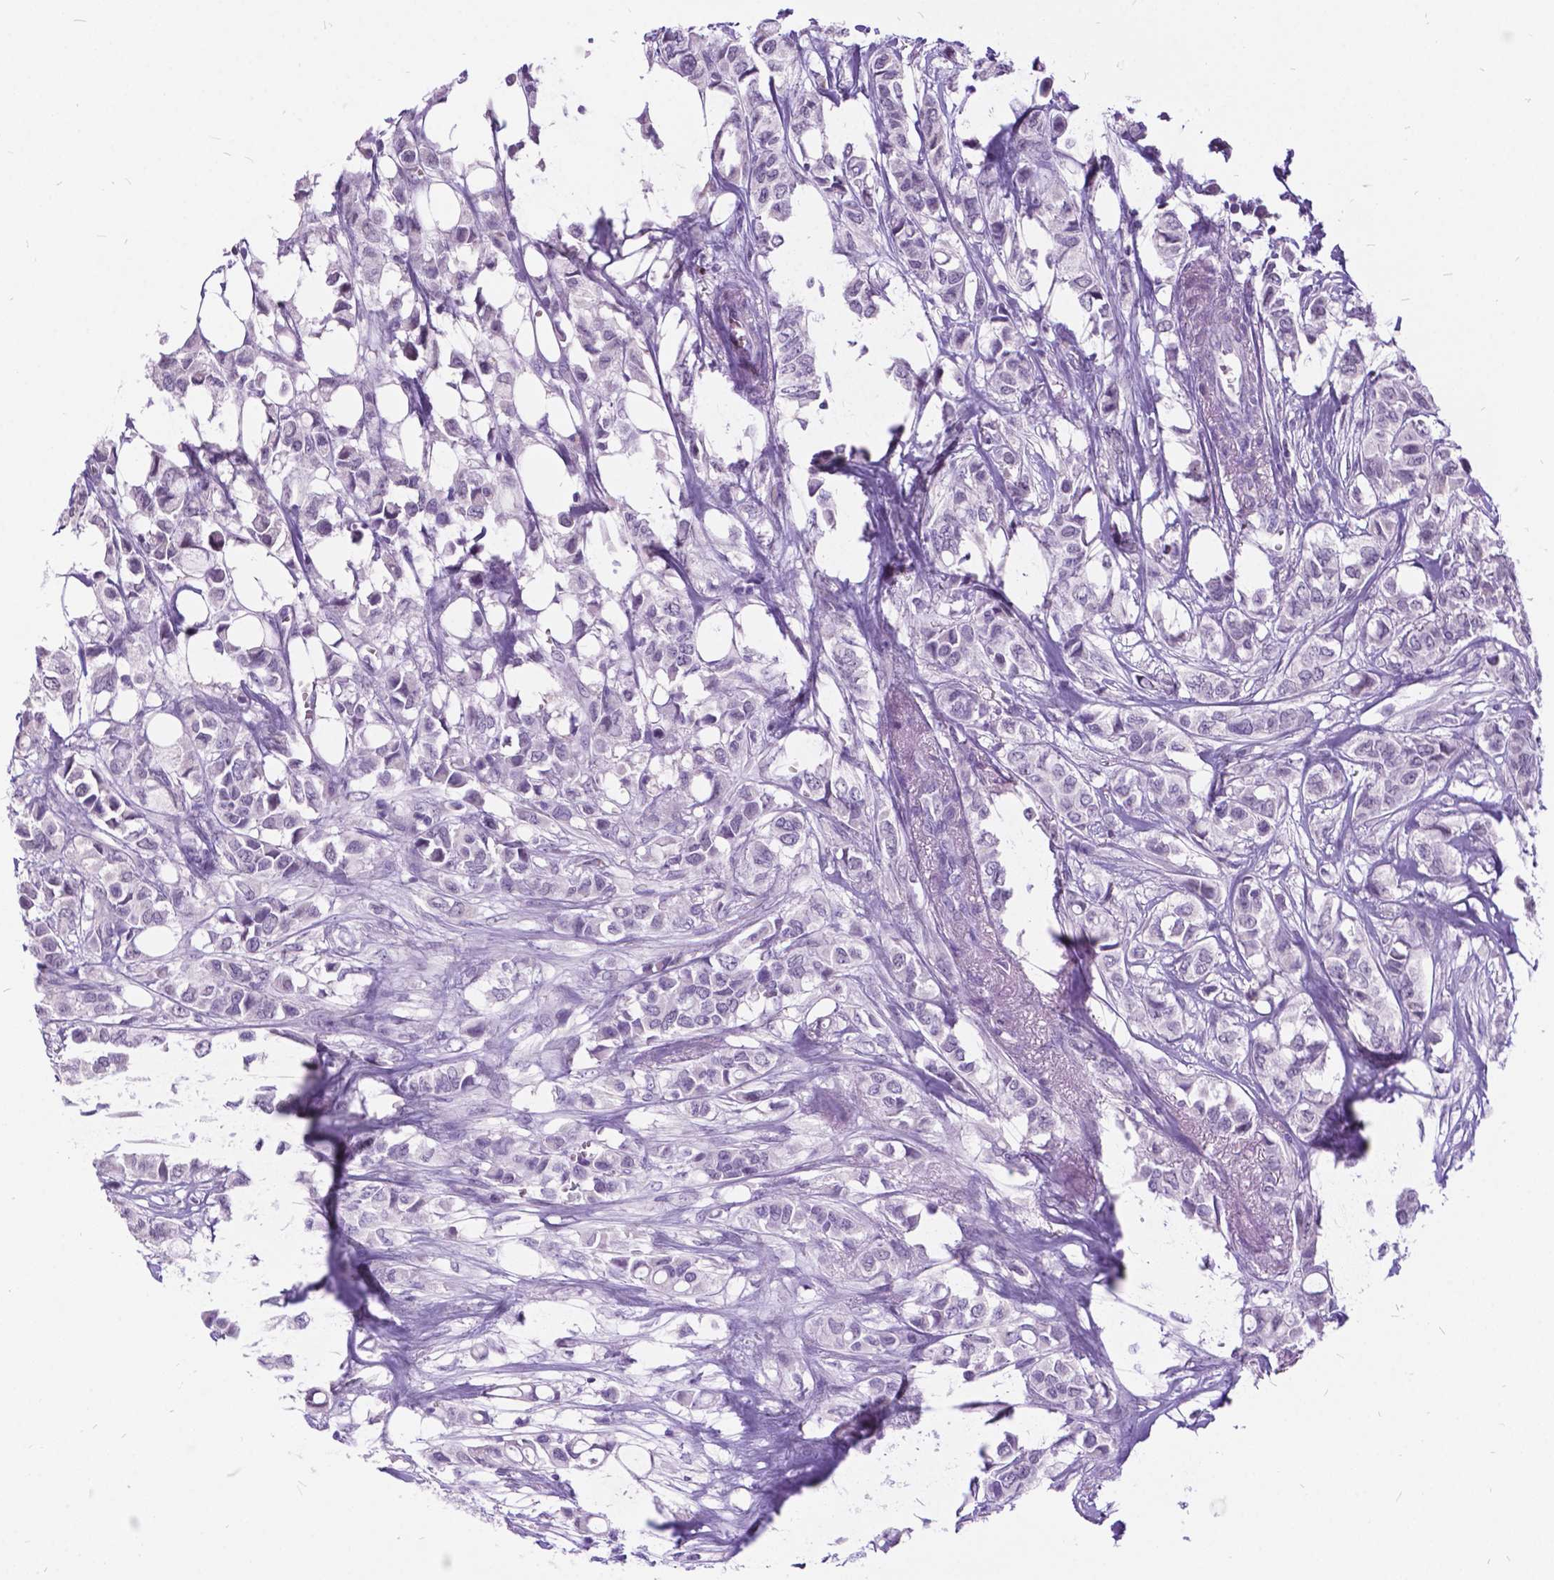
{"staining": {"intensity": "negative", "quantity": "none", "location": "none"}, "tissue": "breast cancer", "cell_type": "Tumor cells", "image_type": "cancer", "snomed": [{"axis": "morphology", "description": "Duct carcinoma"}, {"axis": "topography", "description": "Breast"}], "caption": "DAB (3,3'-diaminobenzidine) immunohistochemical staining of human breast invasive ductal carcinoma displays no significant staining in tumor cells.", "gene": "DPF3", "patient": {"sex": "female", "age": 85}}